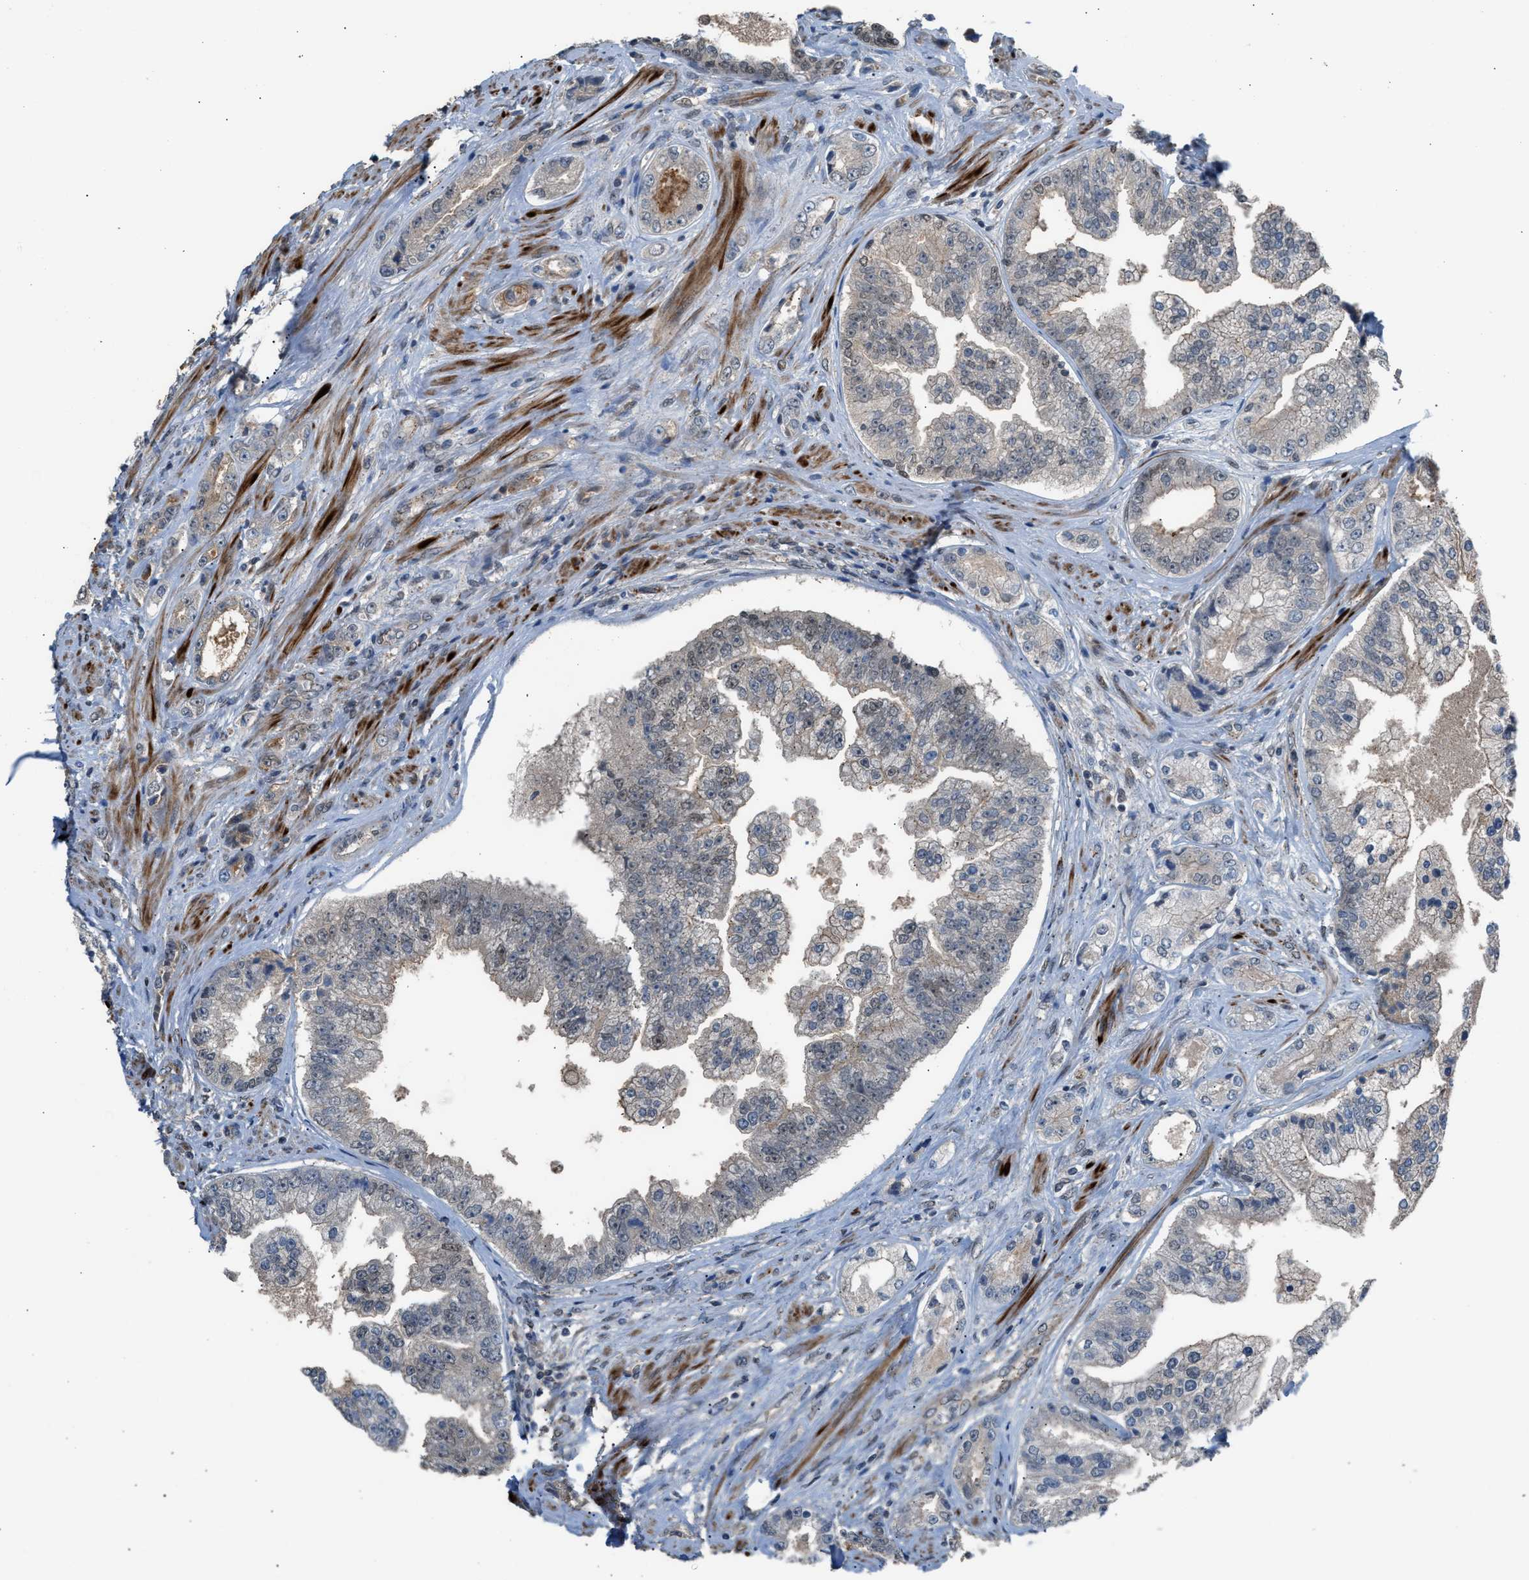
{"staining": {"intensity": "negative", "quantity": "none", "location": "none"}, "tissue": "prostate cancer", "cell_type": "Tumor cells", "image_type": "cancer", "snomed": [{"axis": "morphology", "description": "Adenocarcinoma, High grade"}, {"axis": "topography", "description": "Prostate"}], "caption": "Immunohistochemistry (IHC) of human high-grade adenocarcinoma (prostate) reveals no positivity in tumor cells.", "gene": "CRTC1", "patient": {"sex": "male", "age": 61}}